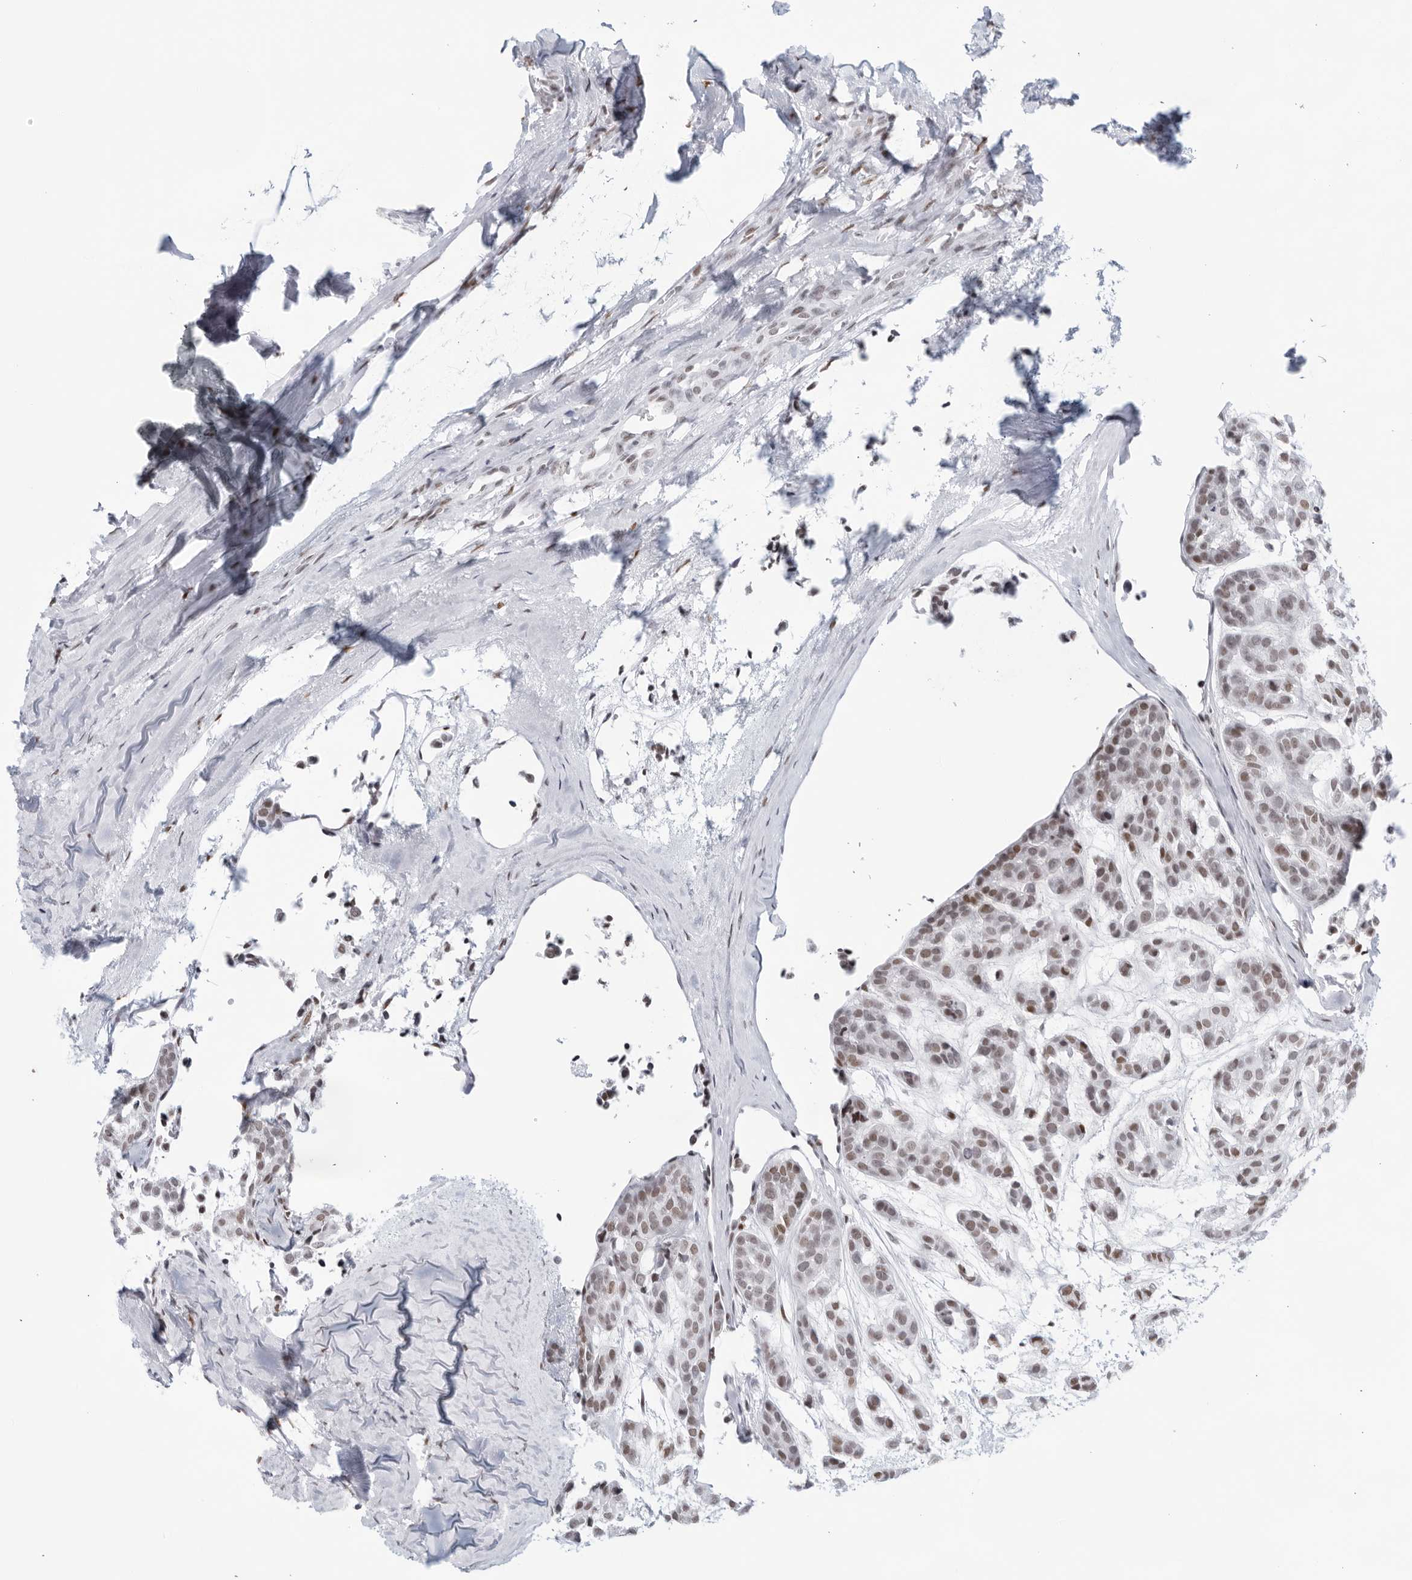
{"staining": {"intensity": "moderate", "quantity": "25%-75%", "location": "nuclear"}, "tissue": "head and neck cancer", "cell_type": "Tumor cells", "image_type": "cancer", "snomed": [{"axis": "morphology", "description": "Adenocarcinoma, NOS"}, {"axis": "morphology", "description": "Adenoma, NOS"}, {"axis": "topography", "description": "Head-Neck"}], "caption": "Protein staining by IHC reveals moderate nuclear positivity in approximately 25%-75% of tumor cells in adenocarcinoma (head and neck).", "gene": "HP1BP3", "patient": {"sex": "female", "age": 55}}